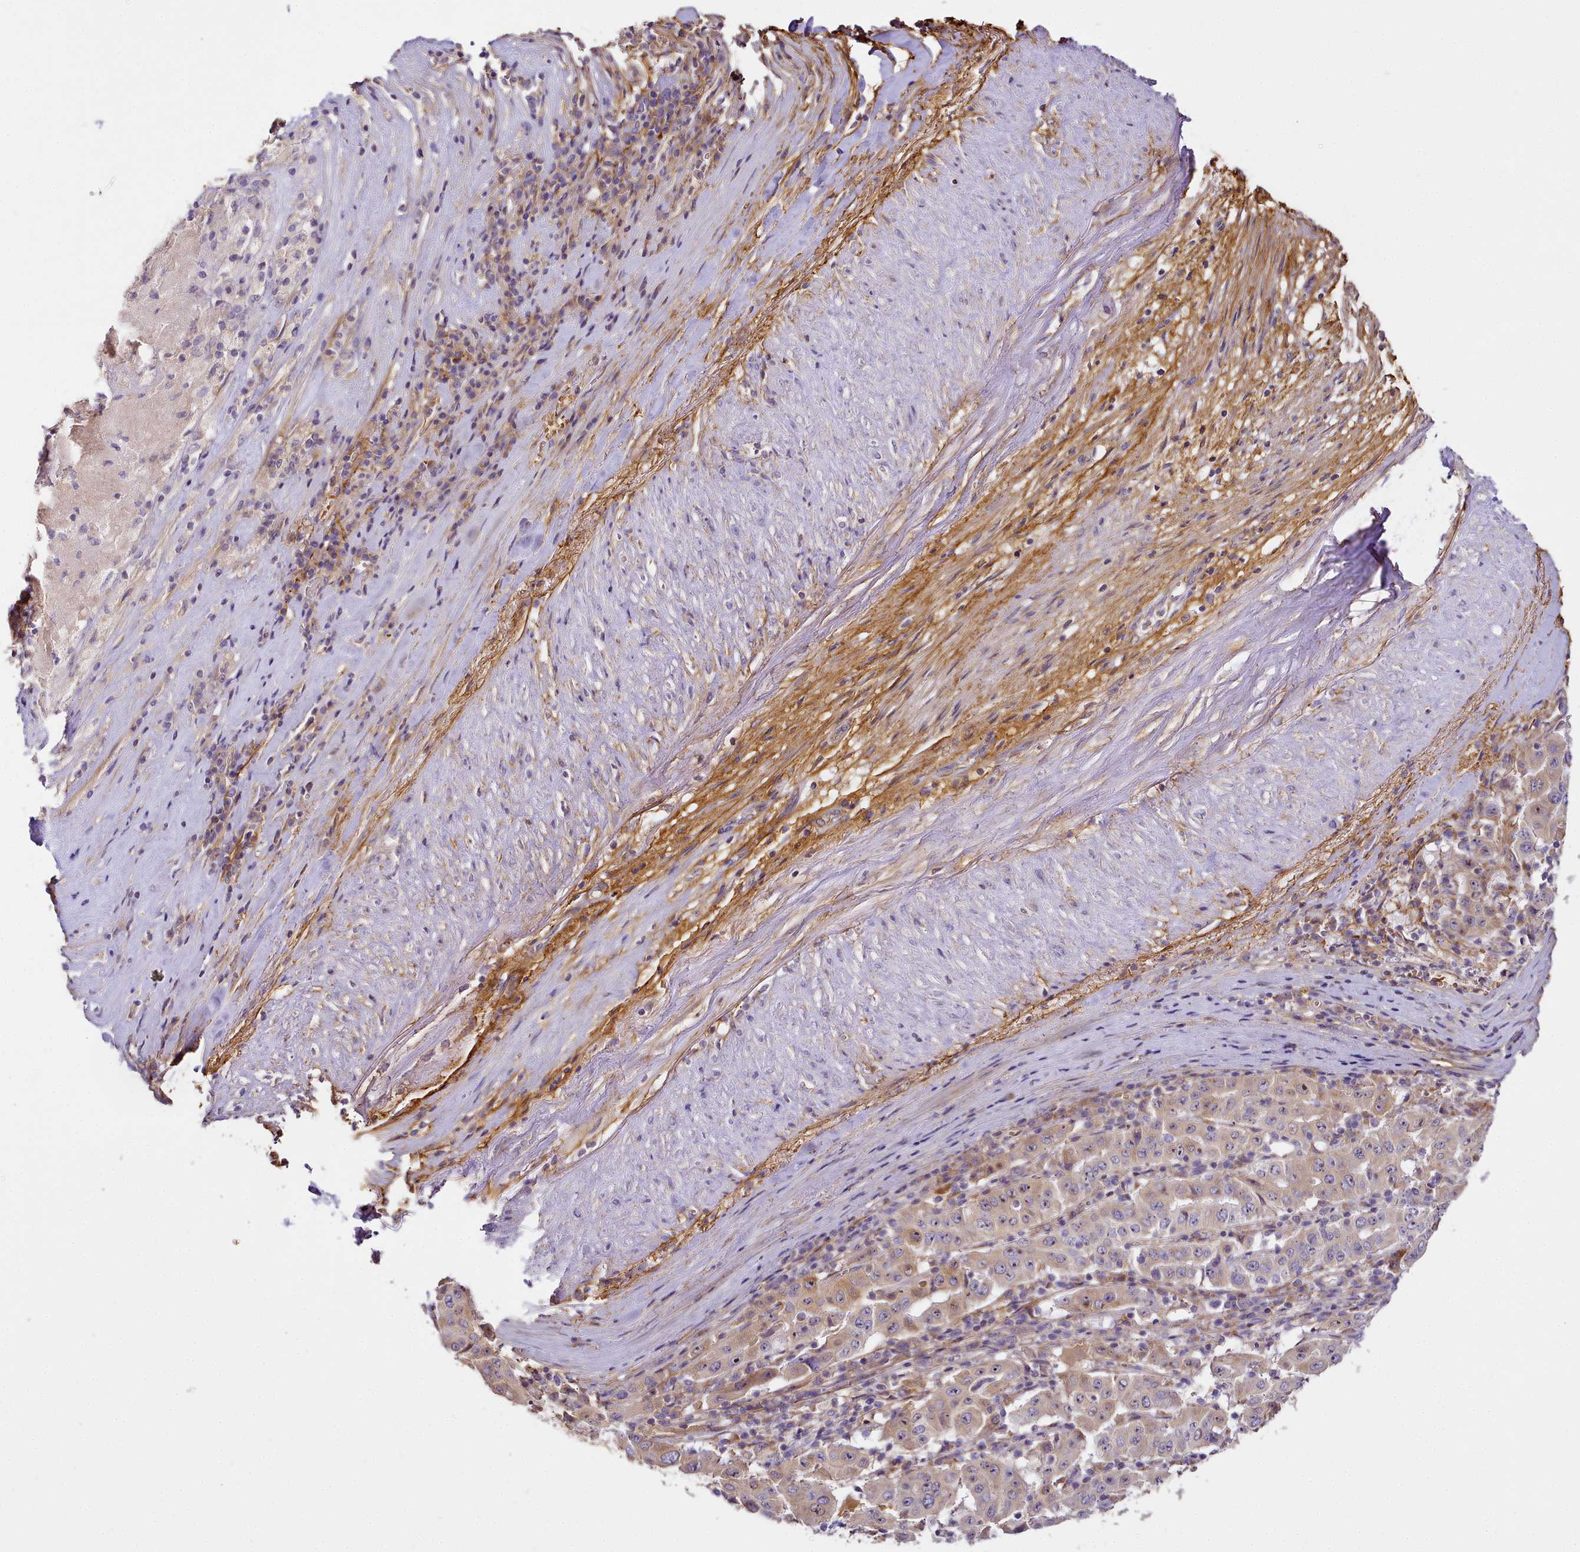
{"staining": {"intensity": "weak", "quantity": "25%-75%", "location": "cytoplasmic/membranous"}, "tissue": "pancreatic cancer", "cell_type": "Tumor cells", "image_type": "cancer", "snomed": [{"axis": "morphology", "description": "Adenocarcinoma, NOS"}, {"axis": "topography", "description": "Pancreas"}], "caption": "Human pancreatic cancer (adenocarcinoma) stained with a protein marker displays weak staining in tumor cells.", "gene": "NBPF1", "patient": {"sex": "male", "age": 63}}